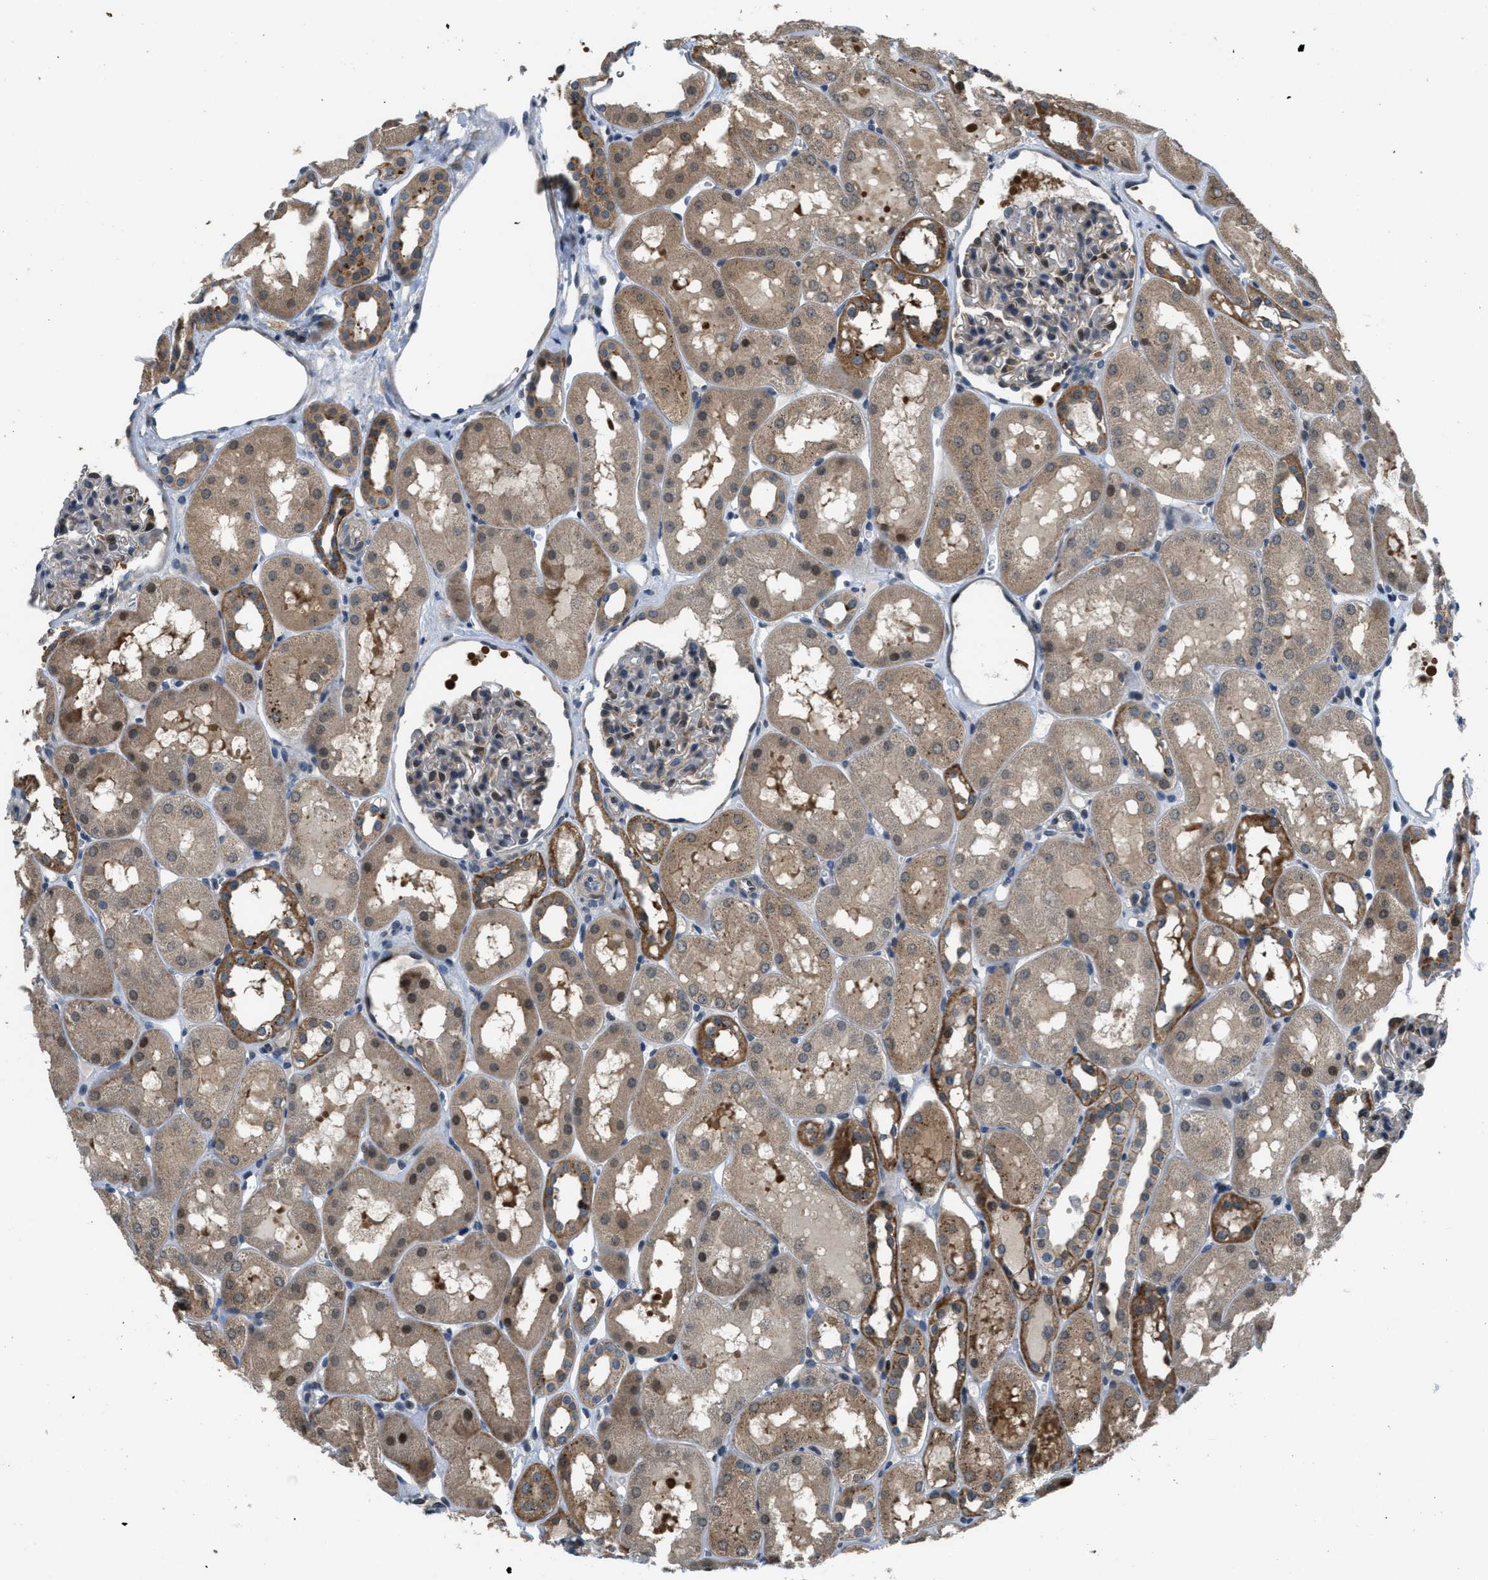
{"staining": {"intensity": "moderate", "quantity": "<25%", "location": "nuclear"}, "tissue": "kidney", "cell_type": "Cells in glomeruli", "image_type": "normal", "snomed": [{"axis": "morphology", "description": "Normal tissue, NOS"}, {"axis": "topography", "description": "Kidney"}, {"axis": "topography", "description": "Urinary bladder"}], "caption": "Kidney stained with immunohistochemistry (IHC) demonstrates moderate nuclear staining in approximately <25% of cells in glomeruli.", "gene": "CTBS", "patient": {"sex": "male", "age": 16}}